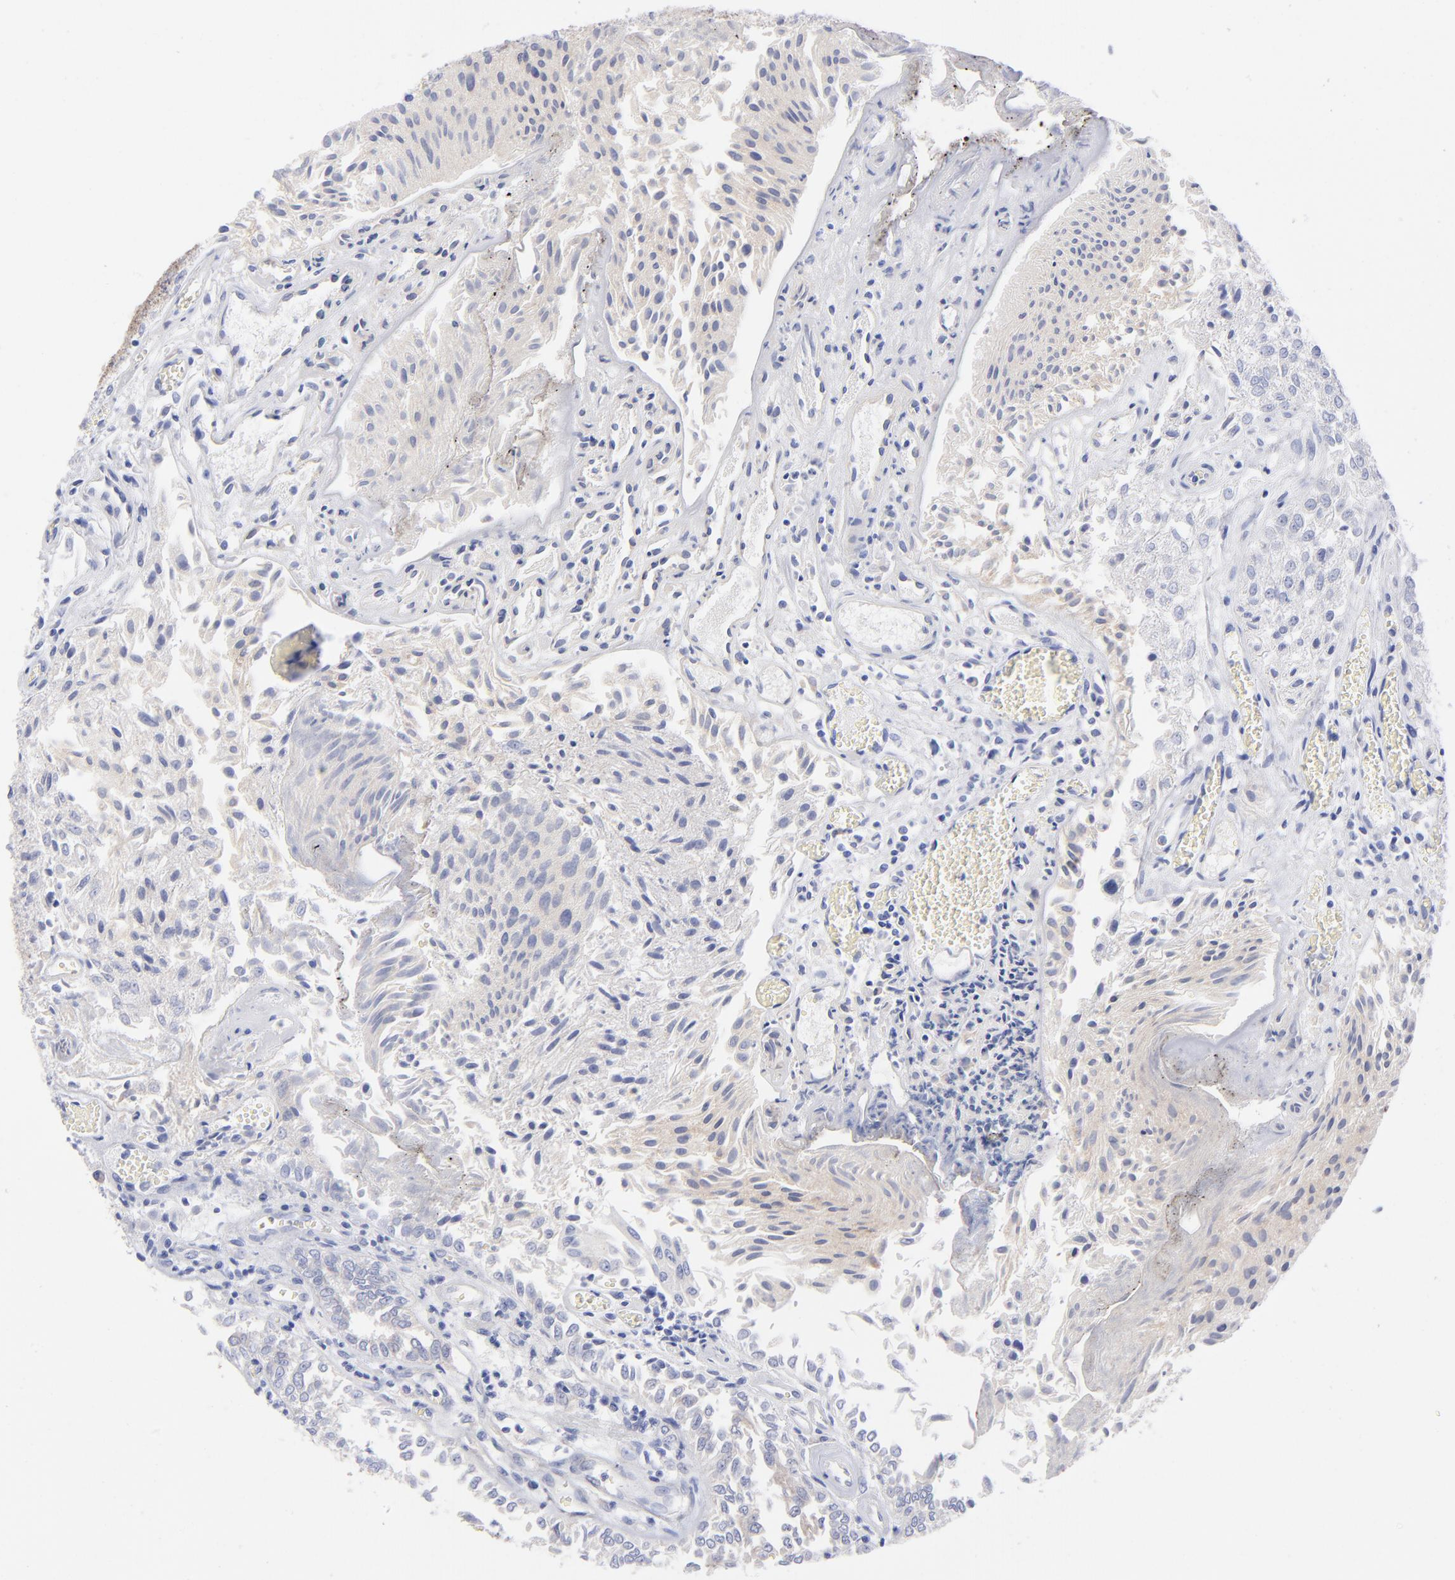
{"staining": {"intensity": "weak", "quantity": "<25%", "location": "cytoplasmic/membranous"}, "tissue": "urothelial cancer", "cell_type": "Tumor cells", "image_type": "cancer", "snomed": [{"axis": "morphology", "description": "Urothelial carcinoma, Low grade"}, {"axis": "topography", "description": "Urinary bladder"}], "caption": "Urothelial cancer stained for a protein using immunohistochemistry (IHC) displays no positivity tumor cells.", "gene": "EIF2AK2", "patient": {"sex": "male", "age": 86}}